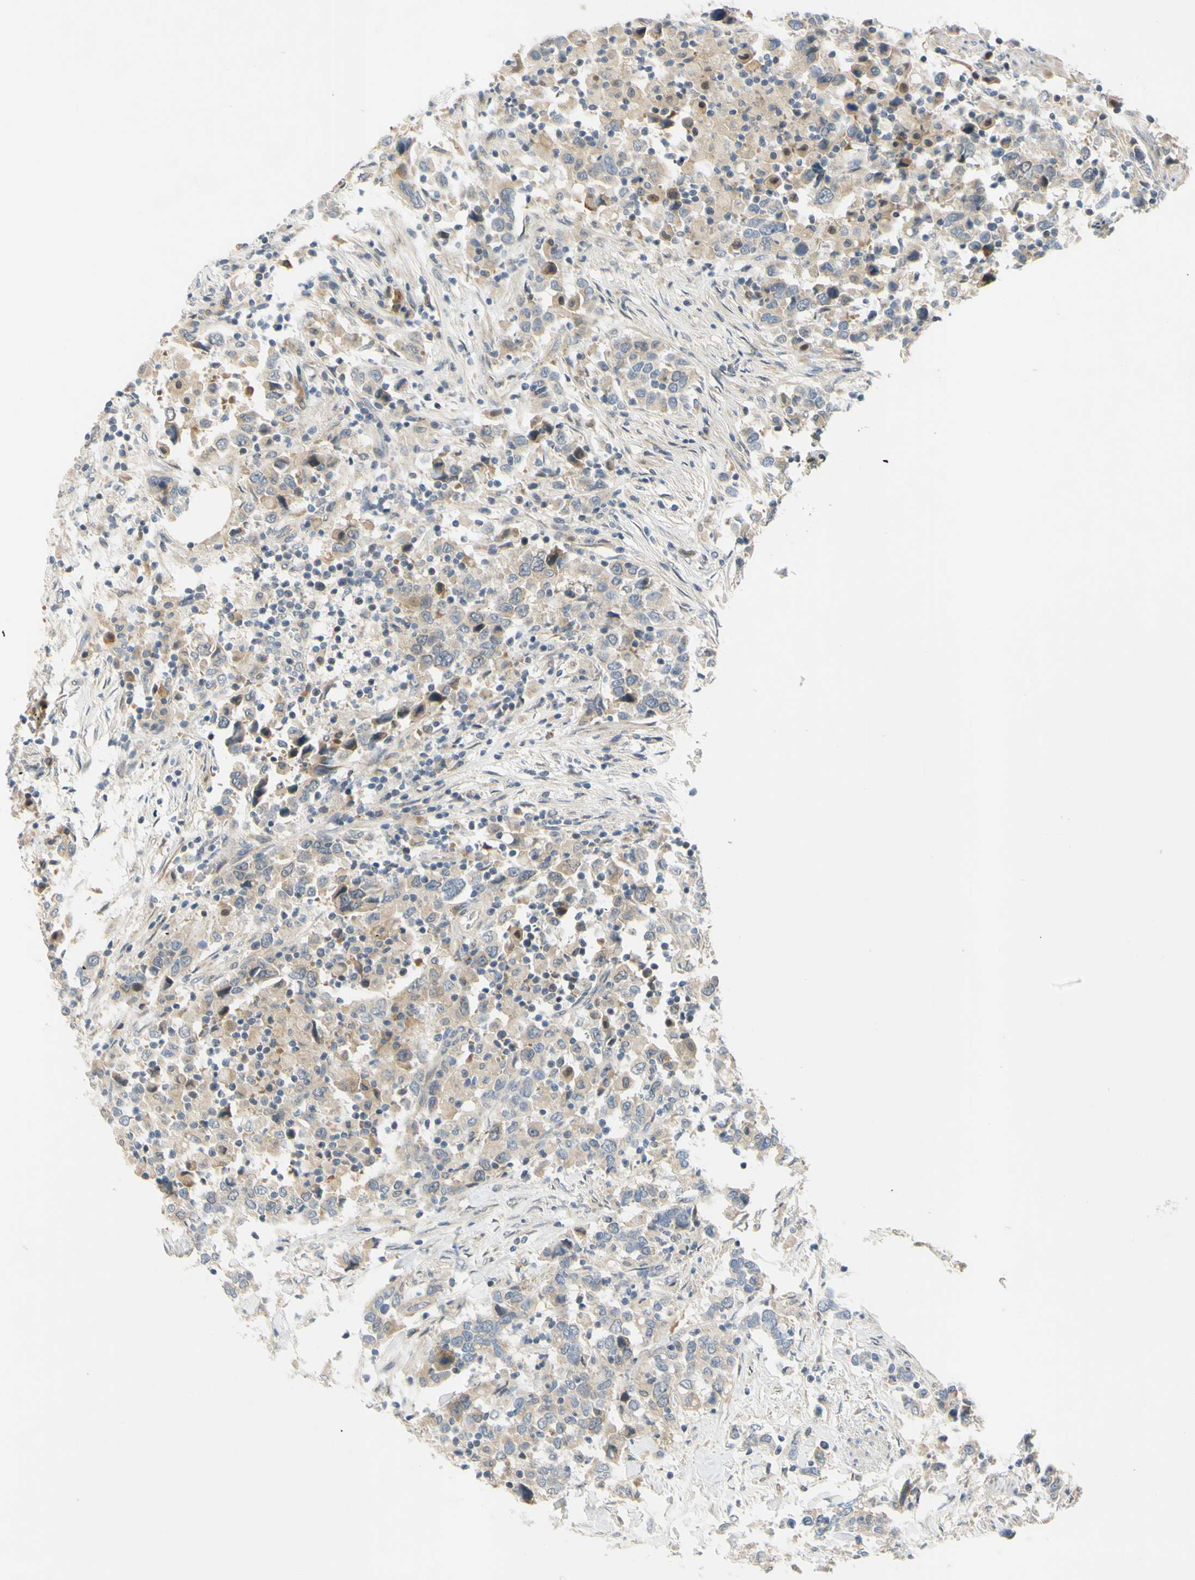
{"staining": {"intensity": "weak", "quantity": ">75%", "location": "cytoplasmic/membranous"}, "tissue": "urothelial cancer", "cell_type": "Tumor cells", "image_type": "cancer", "snomed": [{"axis": "morphology", "description": "Urothelial carcinoma, High grade"}, {"axis": "topography", "description": "Urinary bladder"}], "caption": "Protein analysis of high-grade urothelial carcinoma tissue shows weak cytoplasmic/membranous staining in approximately >75% of tumor cells.", "gene": "CCNB2", "patient": {"sex": "male", "age": 61}}